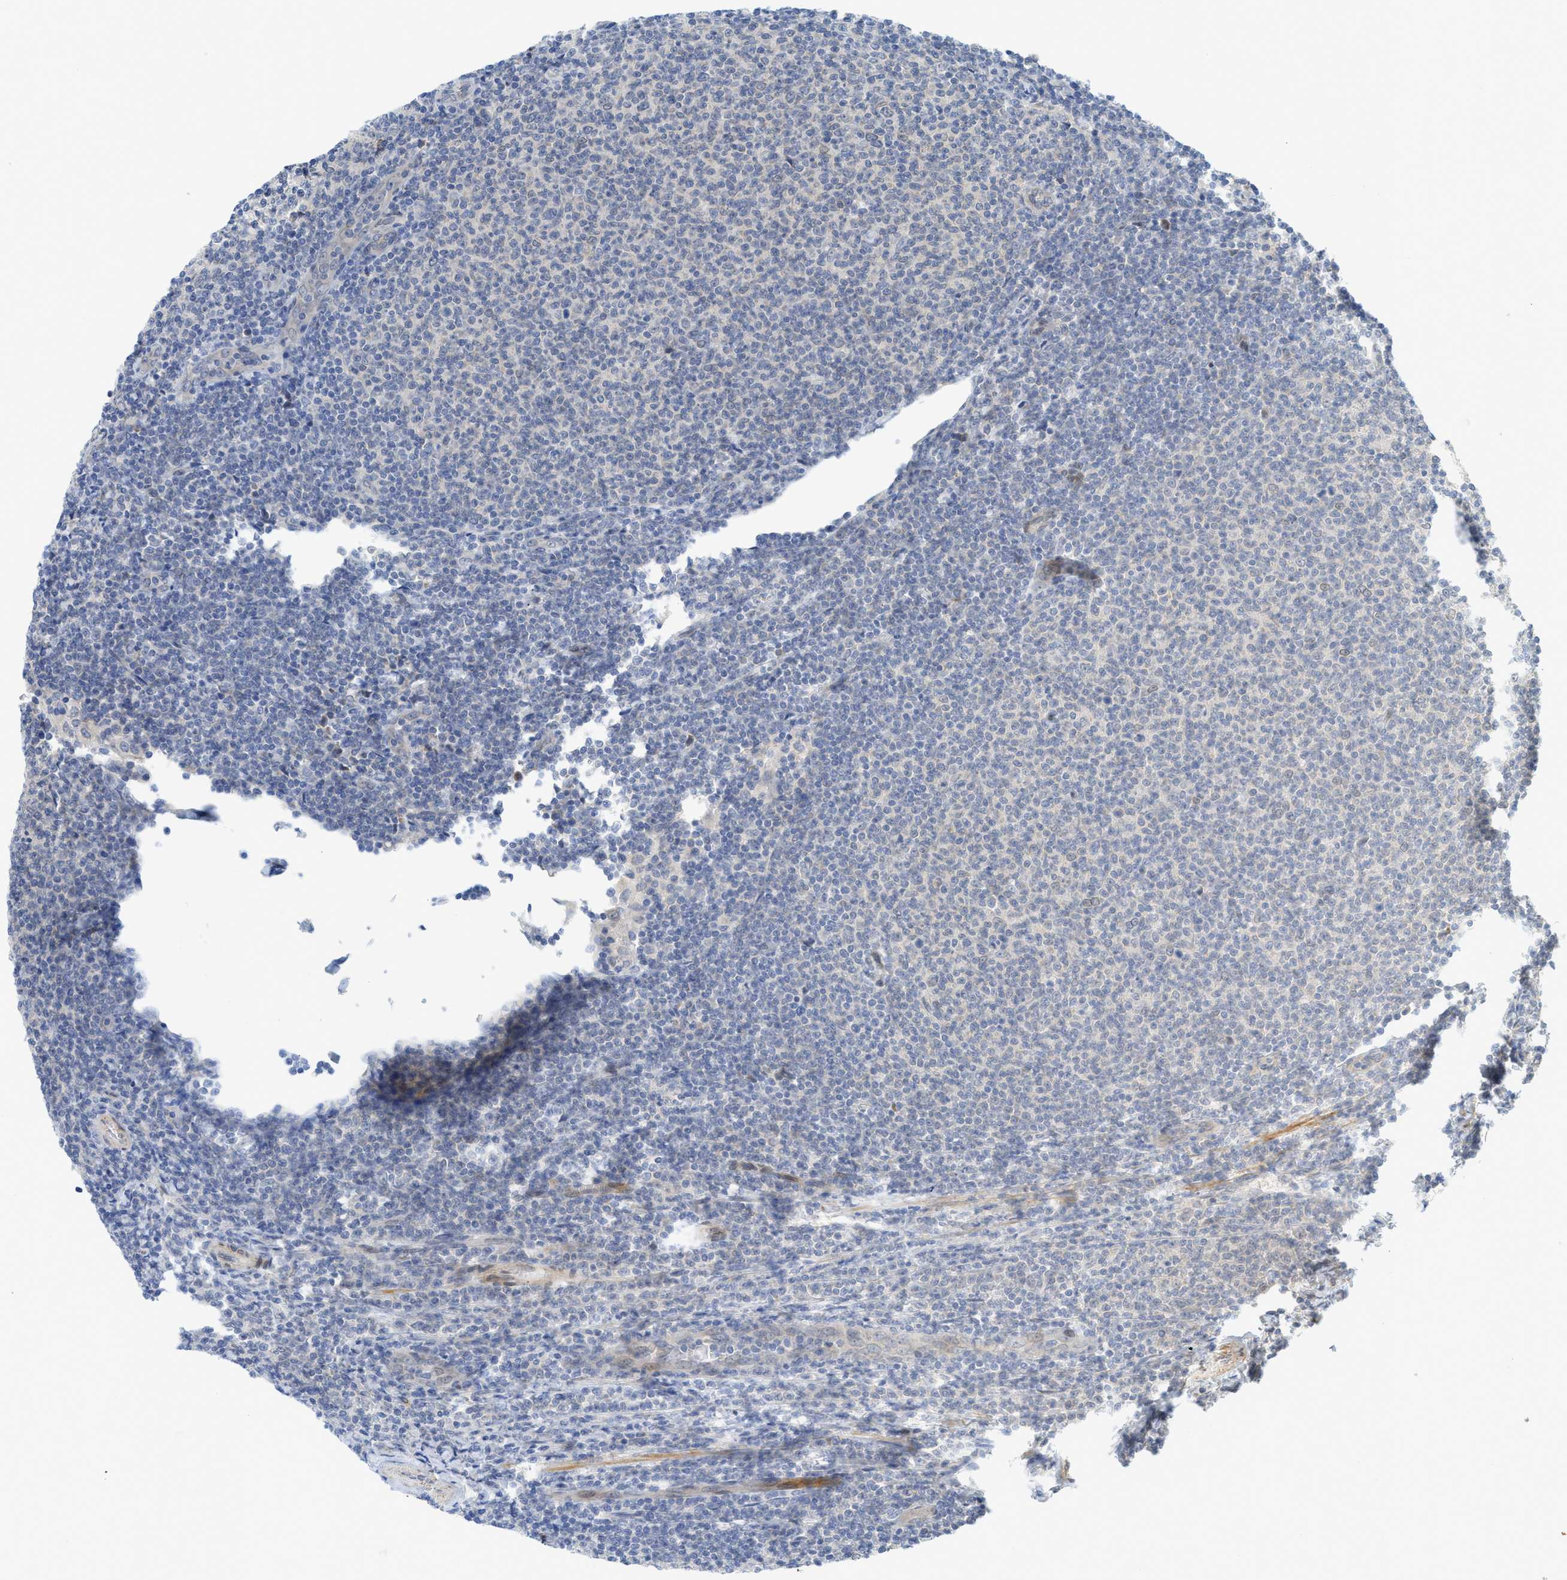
{"staining": {"intensity": "negative", "quantity": "none", "location": "none"}, "tissue": "lymphoma", "cell_type": "Tumor cells", "image_type": "cancer", "snomed": [{"axis": "morphology", "description": "Malignant lymphoma, non-Hodgkin's type, Low grade"}, {"axis": "topography", "description": "Lymph node"}], "caption": "Tumor cells show no significant staining in lymphoma. (DAB (3,3'-diaminobenzidine) immunohistochemistry (IHC) visualized using brightfield microscopy, high magnification).", "gene": "EIF2AK3", "patient": {"sex": "male", "age": 66}}